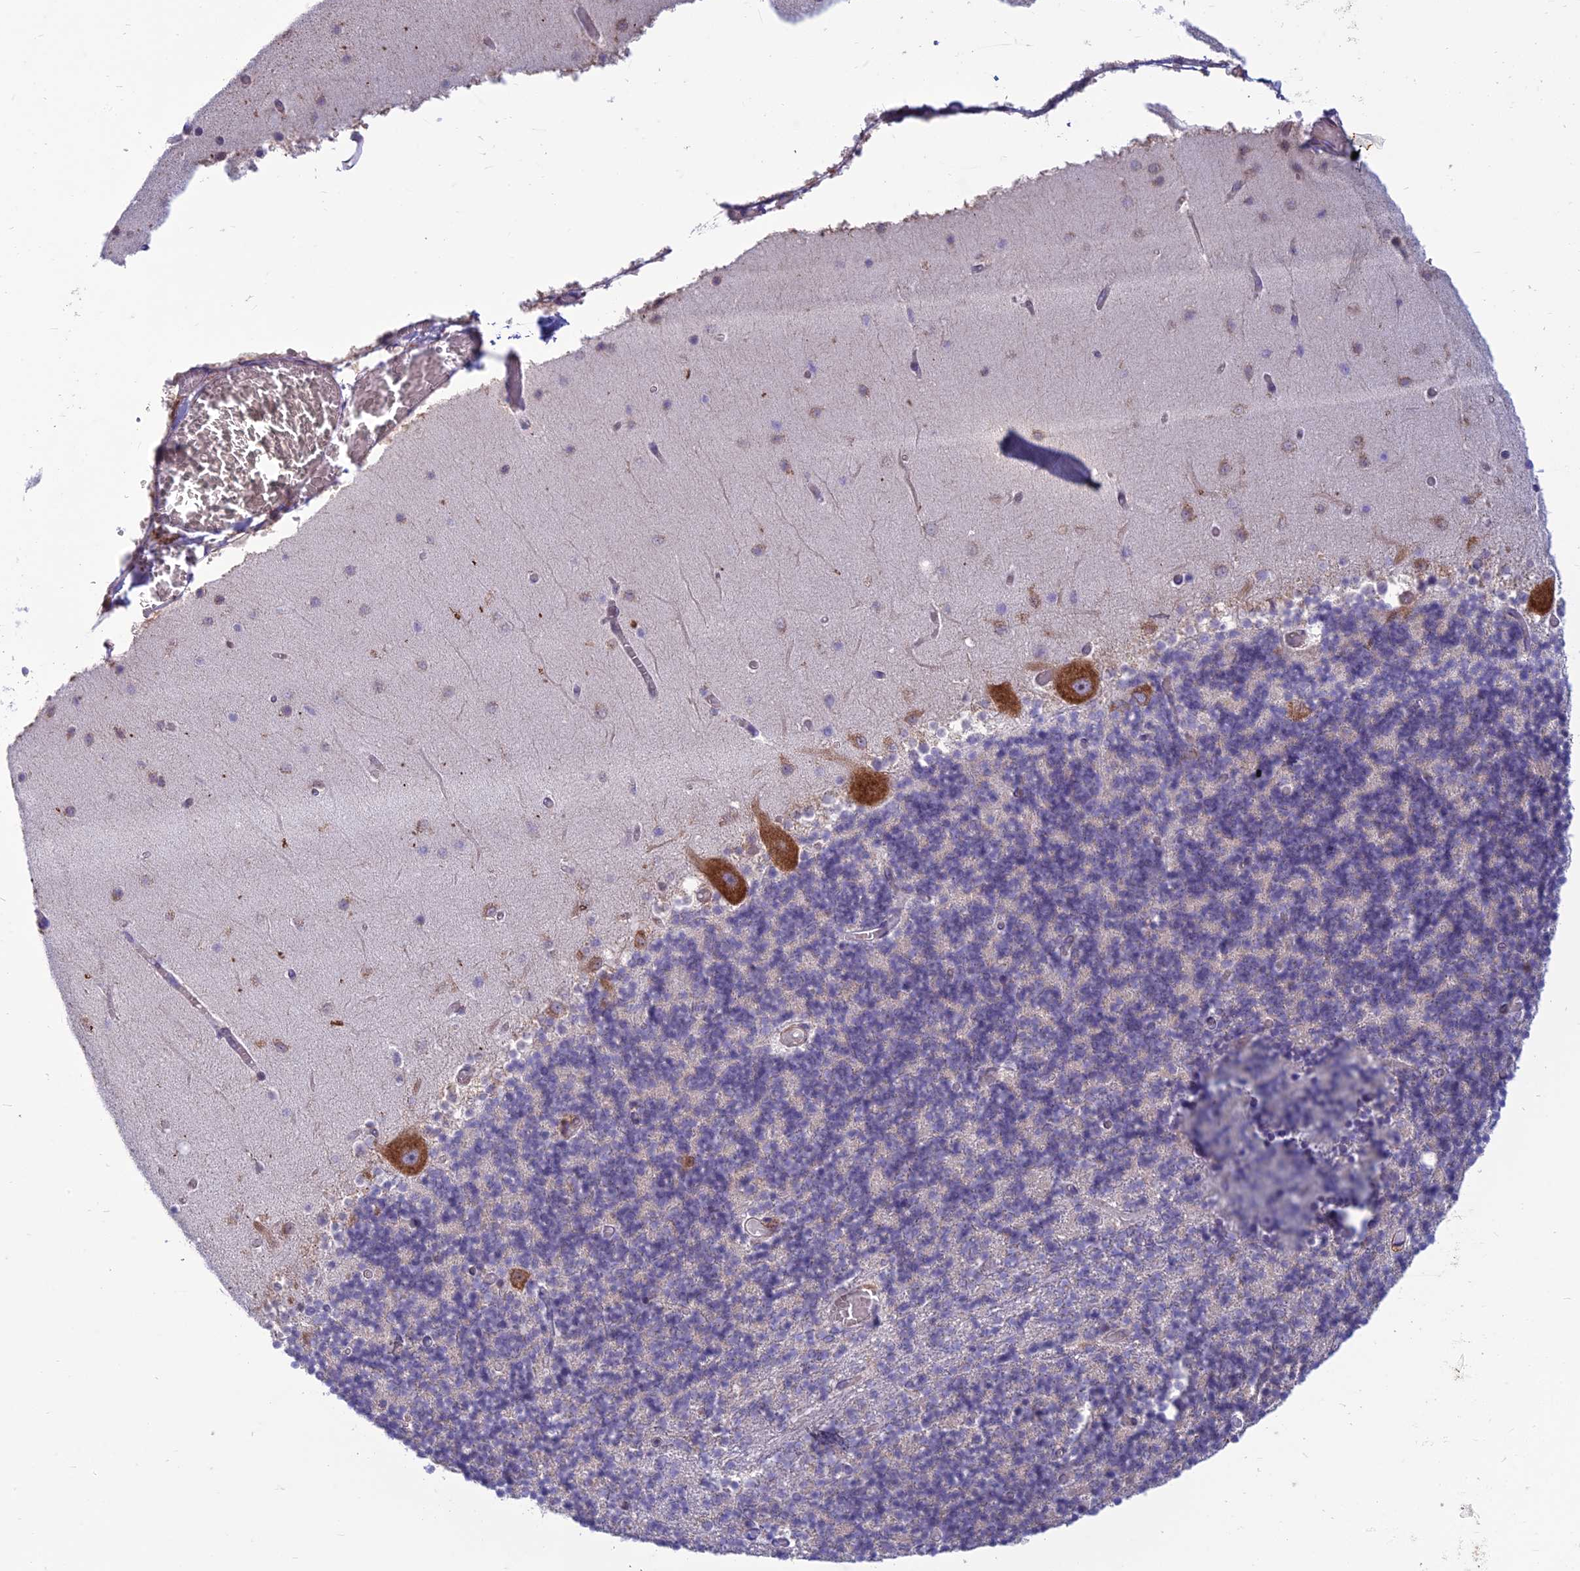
{"staining": {"intensity": "negative", "quantity": "none", "location": "none"}, "tissue": "cerebellum", "cell_type": "Cells in granular layer", "image_type": "normal", "snomed": [{"axis": "morphology", "description": "Normal tissue, NOS"}, {"axis": "topography", "description": "Cerebellum"}], "caption": "Immunohistochemistry (IHC) of unremarkable human cerebellum shows no expression in cells in granular layer. (Brightfield microscopy of DAB immunohistochemistry at high magnification).", "gene": "RPL17", "patient": {"sex": "female", "age": 28}}